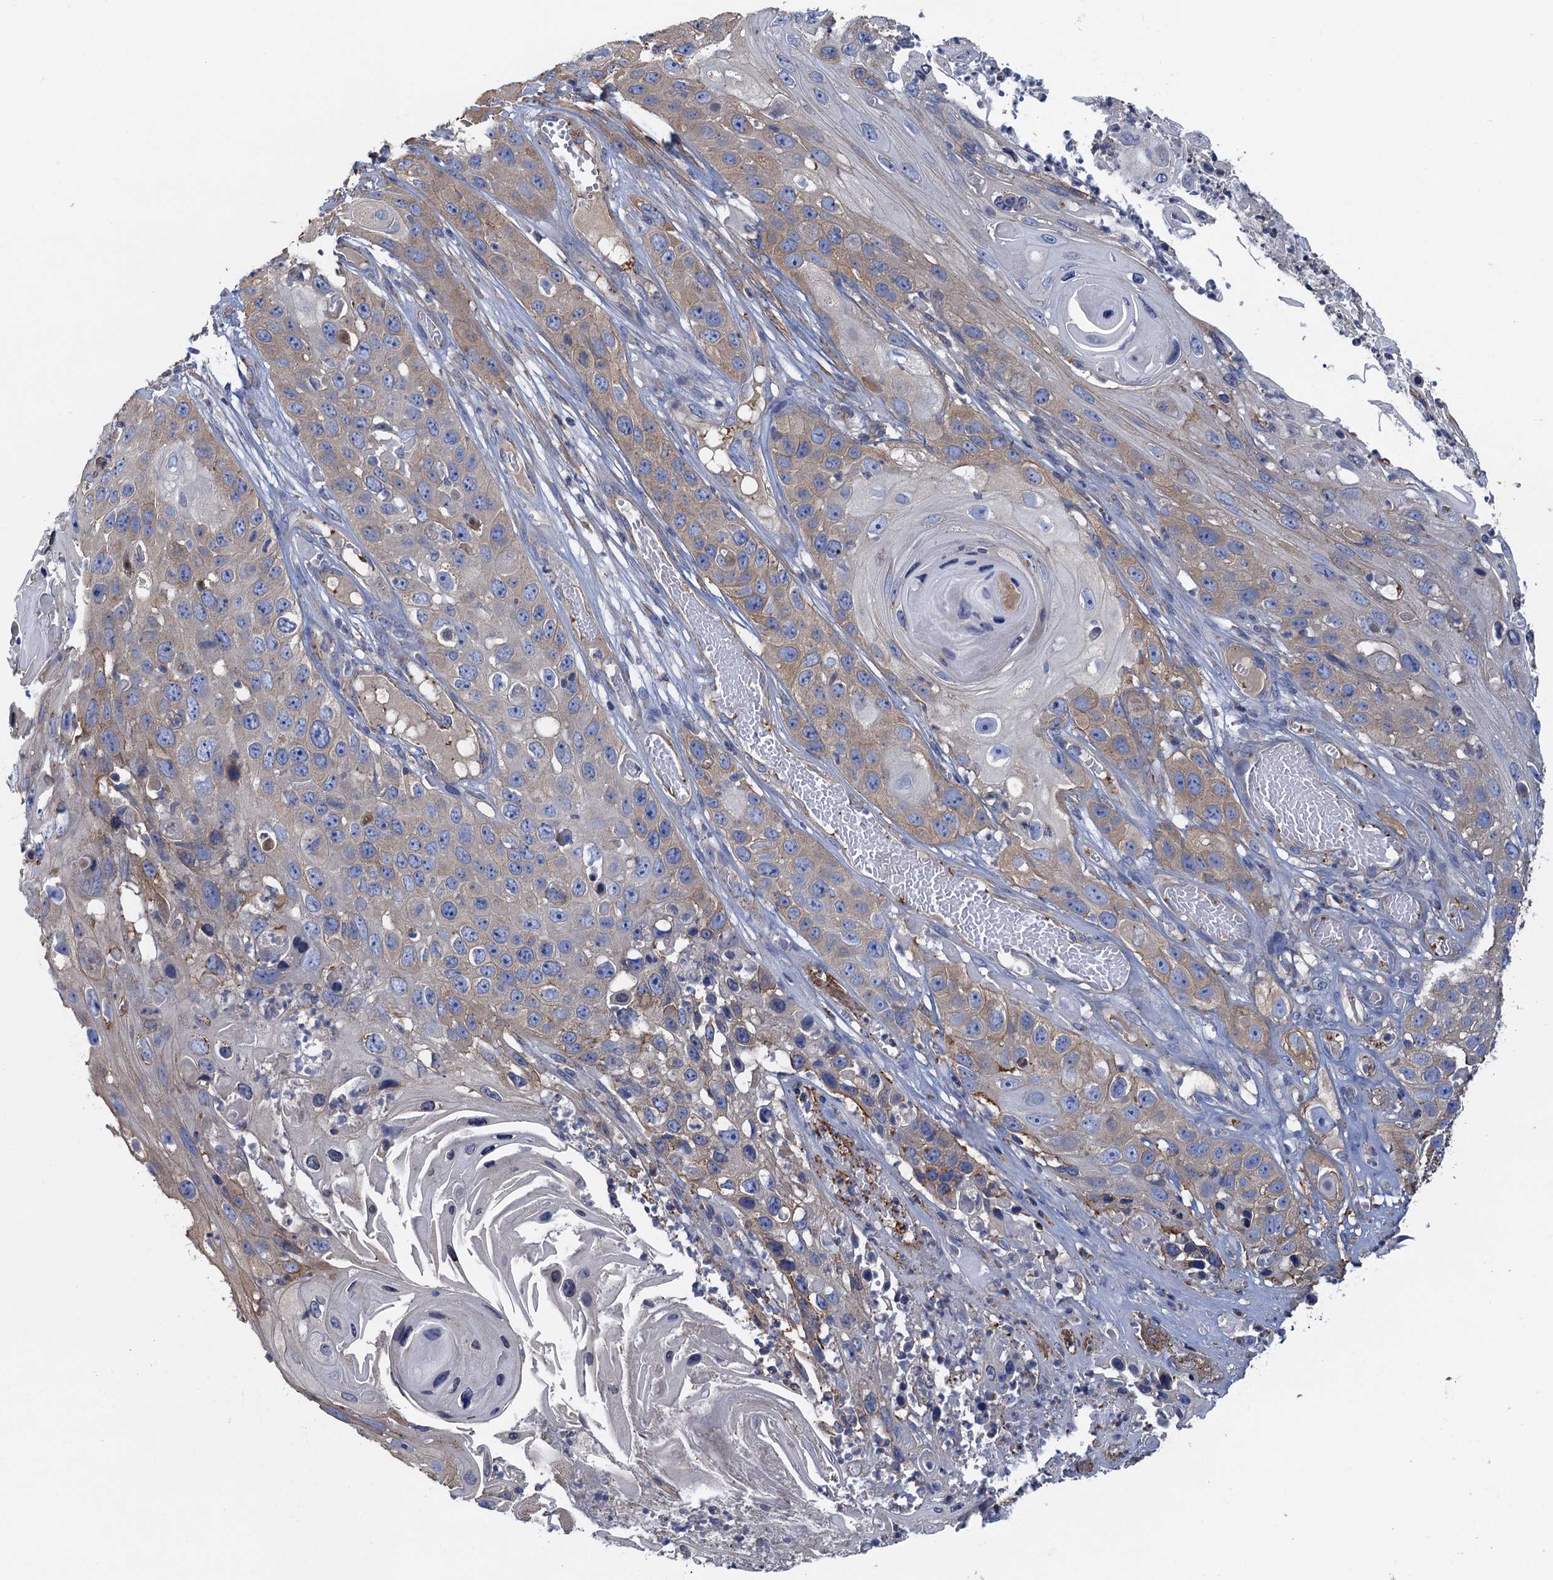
{"staining": {"intensity": "weak", "quantity": "25%-75%", "location": "cytoplasmic/membranous"}, "tissue": "skin cancer", "cell_type": "Tumor cells", "image_type": "cancer", "snomed": [{"axis": "morphology", "description": "Squamous cell carcinoma, NOS"}, {"axis": "topography", "description": "Skin"}], "caption": "Skin cancer (squamous cell carcinoma) stained with a protein marker exhibits weak staining in tumor cells.", "gene": "GCSH", "patient": {"sex": "male", "age": 55}}